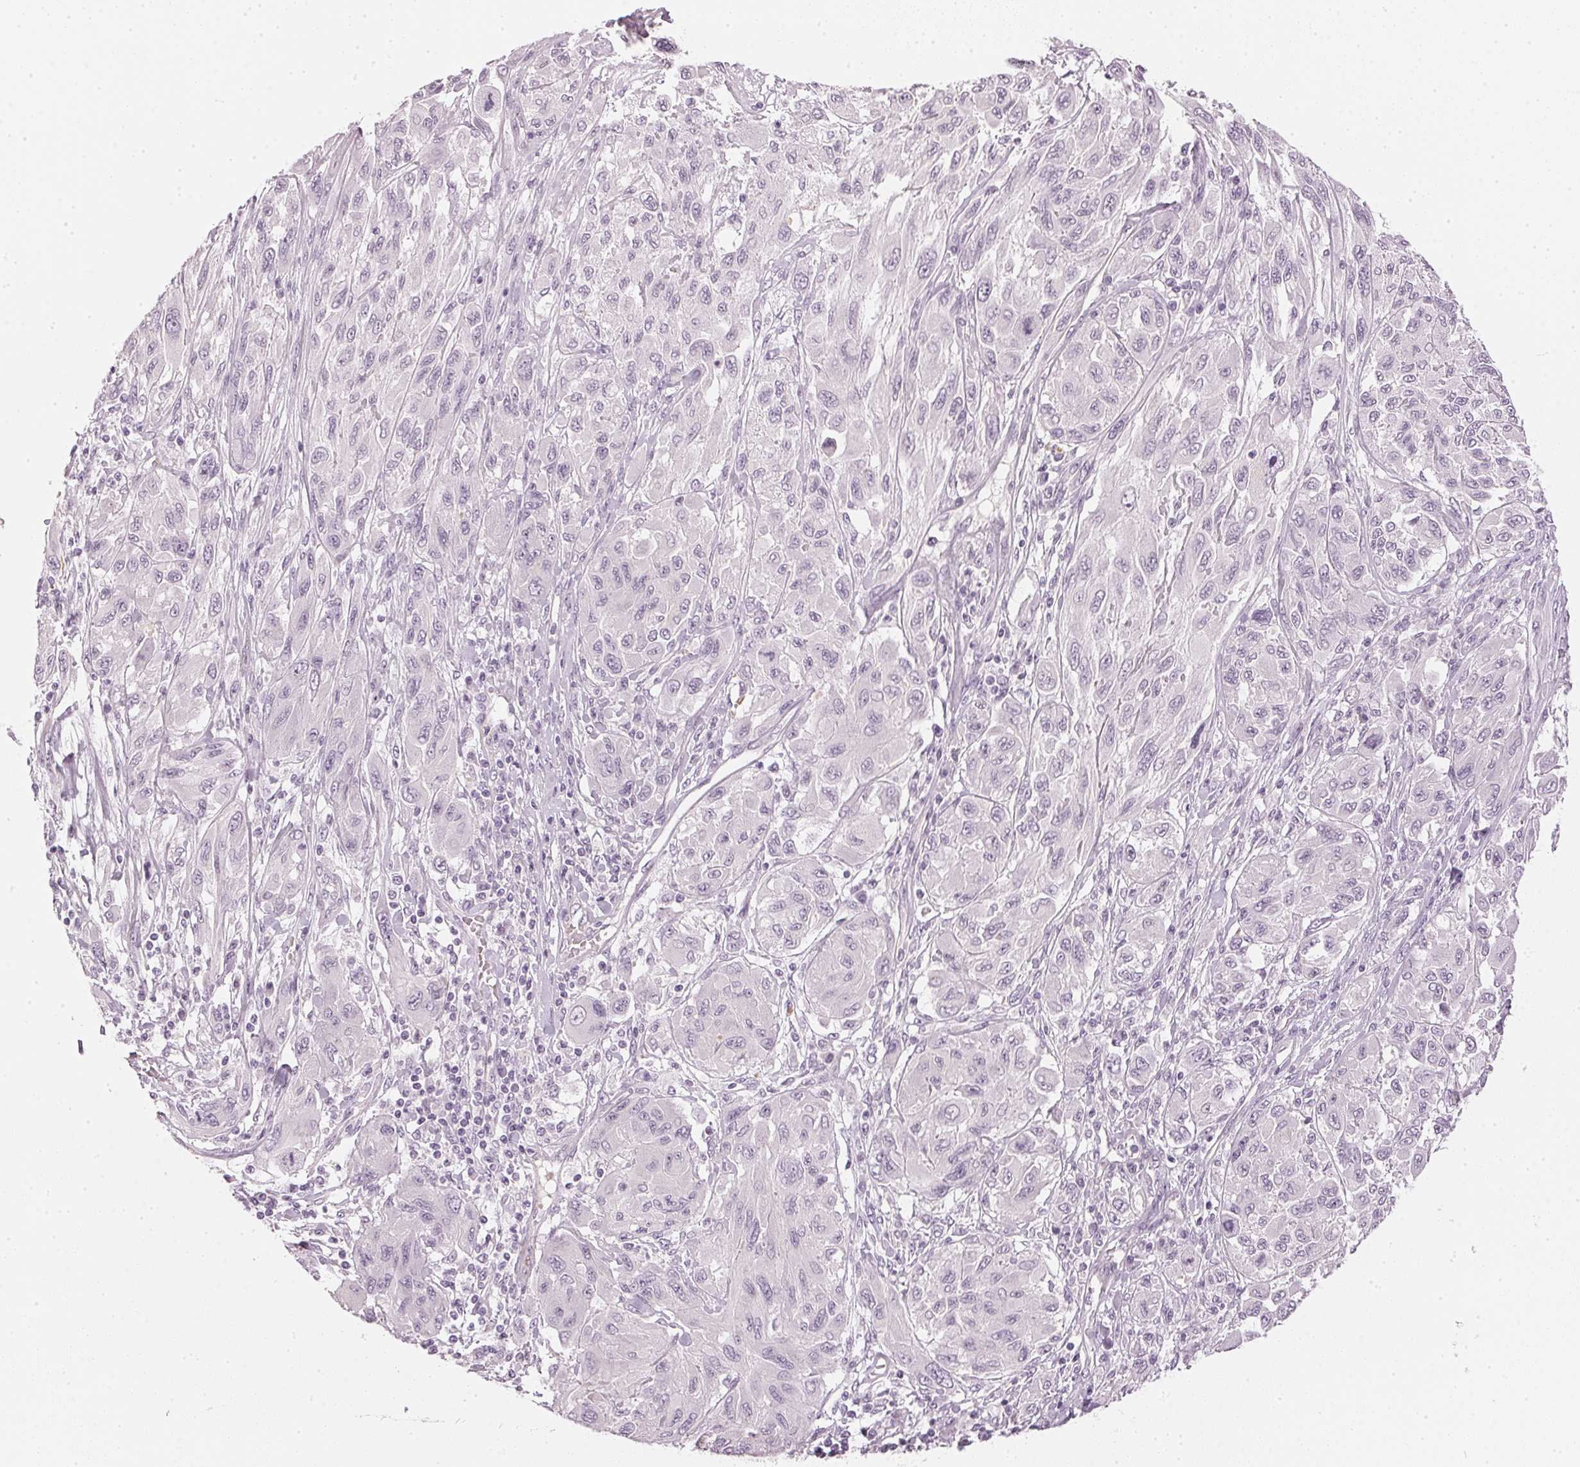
{"staining": {"intensity": "negative", "quantity": "none", "location": "none"}, "tissue": "melanoma", "cell_type": "Tumor cells", "image_type": "cancer", "snomed": [{"axis": "morphology", "description": "Malignant melanoma, NOS"}, {"axis": "topography", "description": "Skin"}], "caption": "The photomicrograph displays no significant positivity in tumor cells of malignant melanoma.", "gene": "APLP1", "patient": {"sex": "female", "age": 91}}